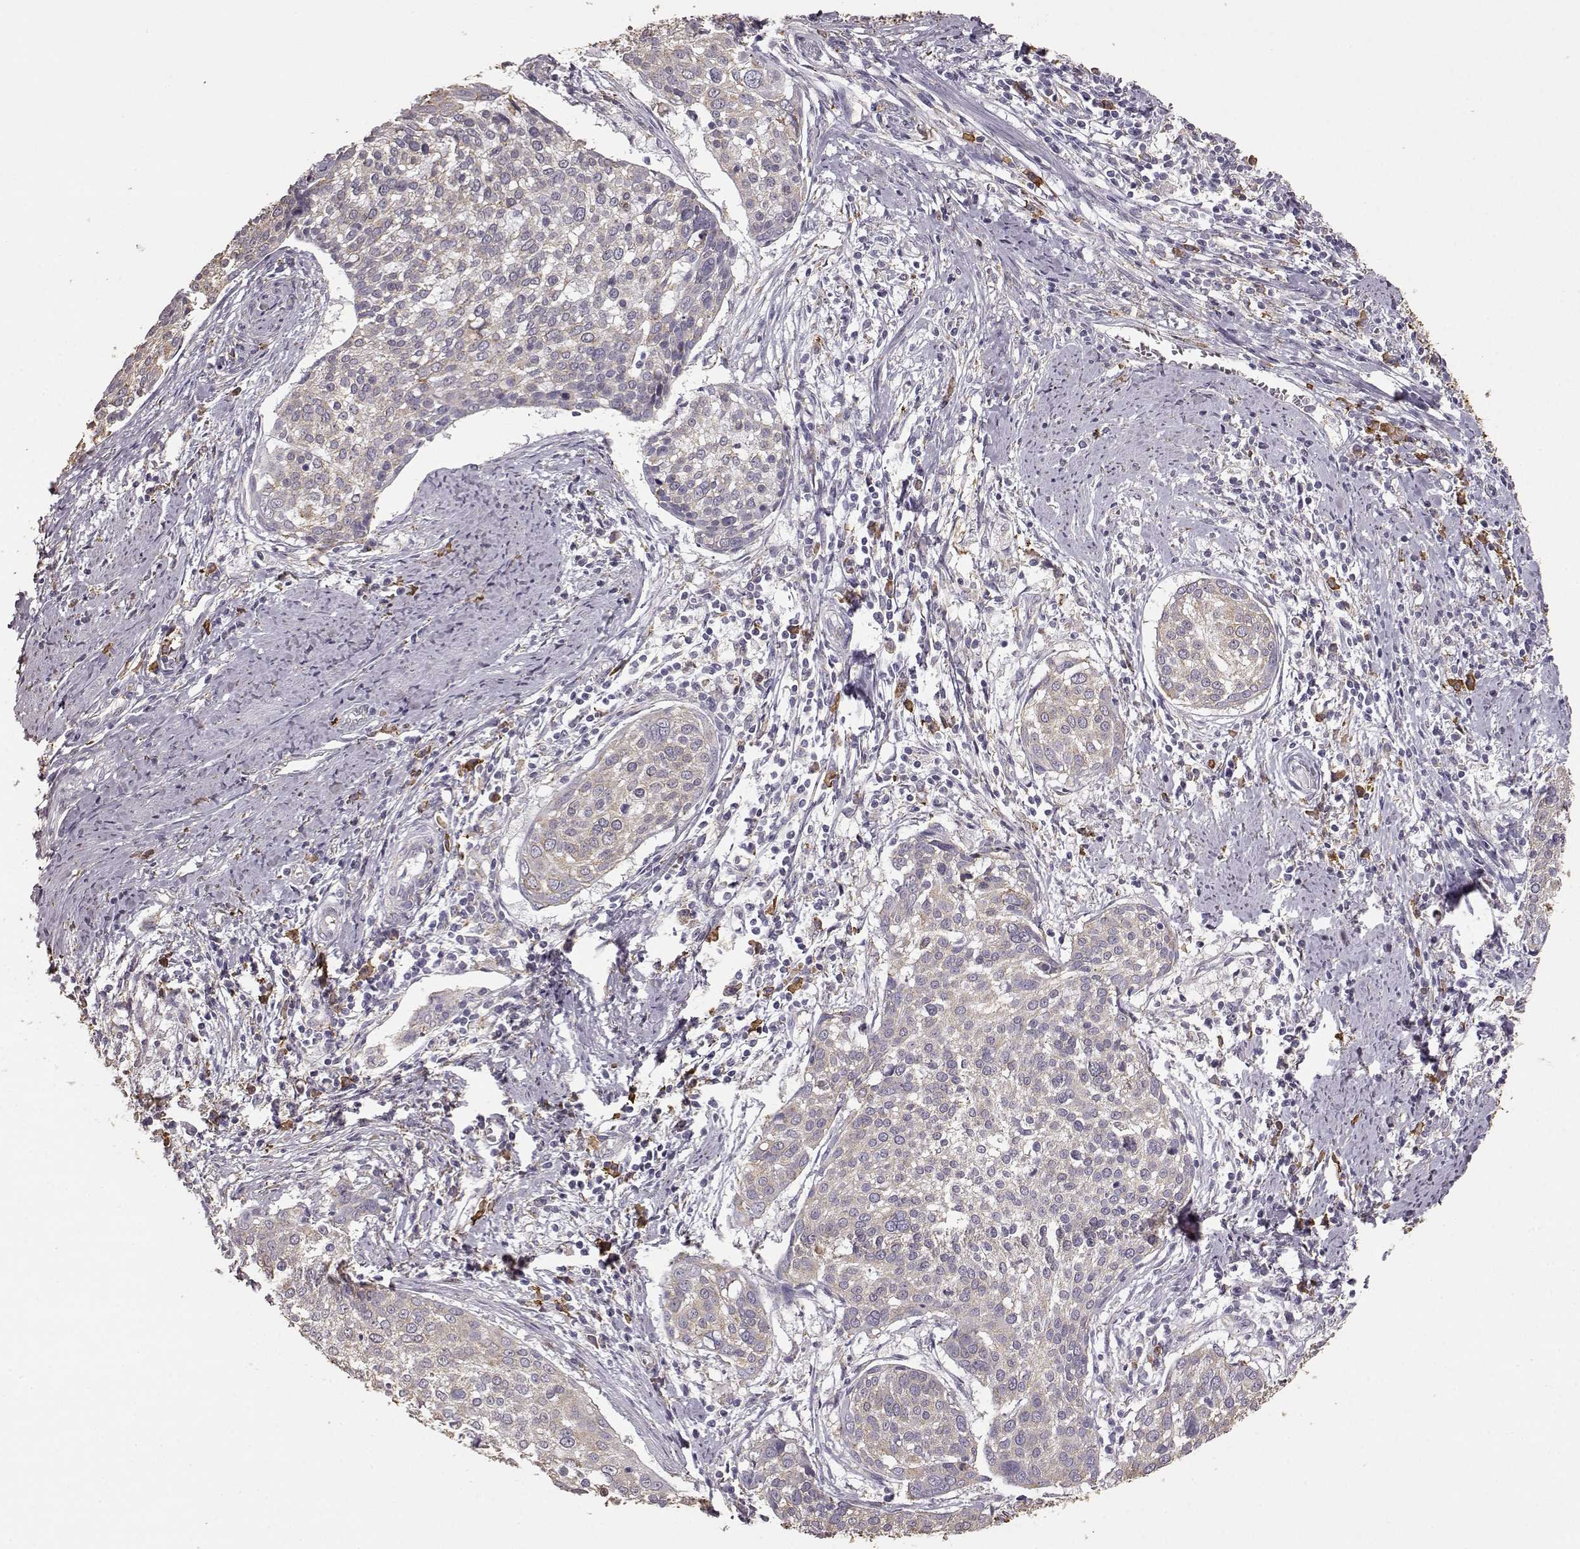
{"staining": {"intensity": "weak", "quantity": "<25%", "location": "cytoplasmic/membranous"}, "tissue": "cervical cancer", "cell_type": "Tumor cells", "image_type": "cancer", "snomed": [{"axis": "morphology", "description": "Squamous cell carcinoma, NOS"}, {"axis": "topography", "description": "Cervix"}], "caption": "Immunohistochemistry (IHC) of cervical squamous cell carcinoma reveals no expression in tumor cells.", "gene": "GABRG3", "patient": {"sex": "female", "age": 39}}